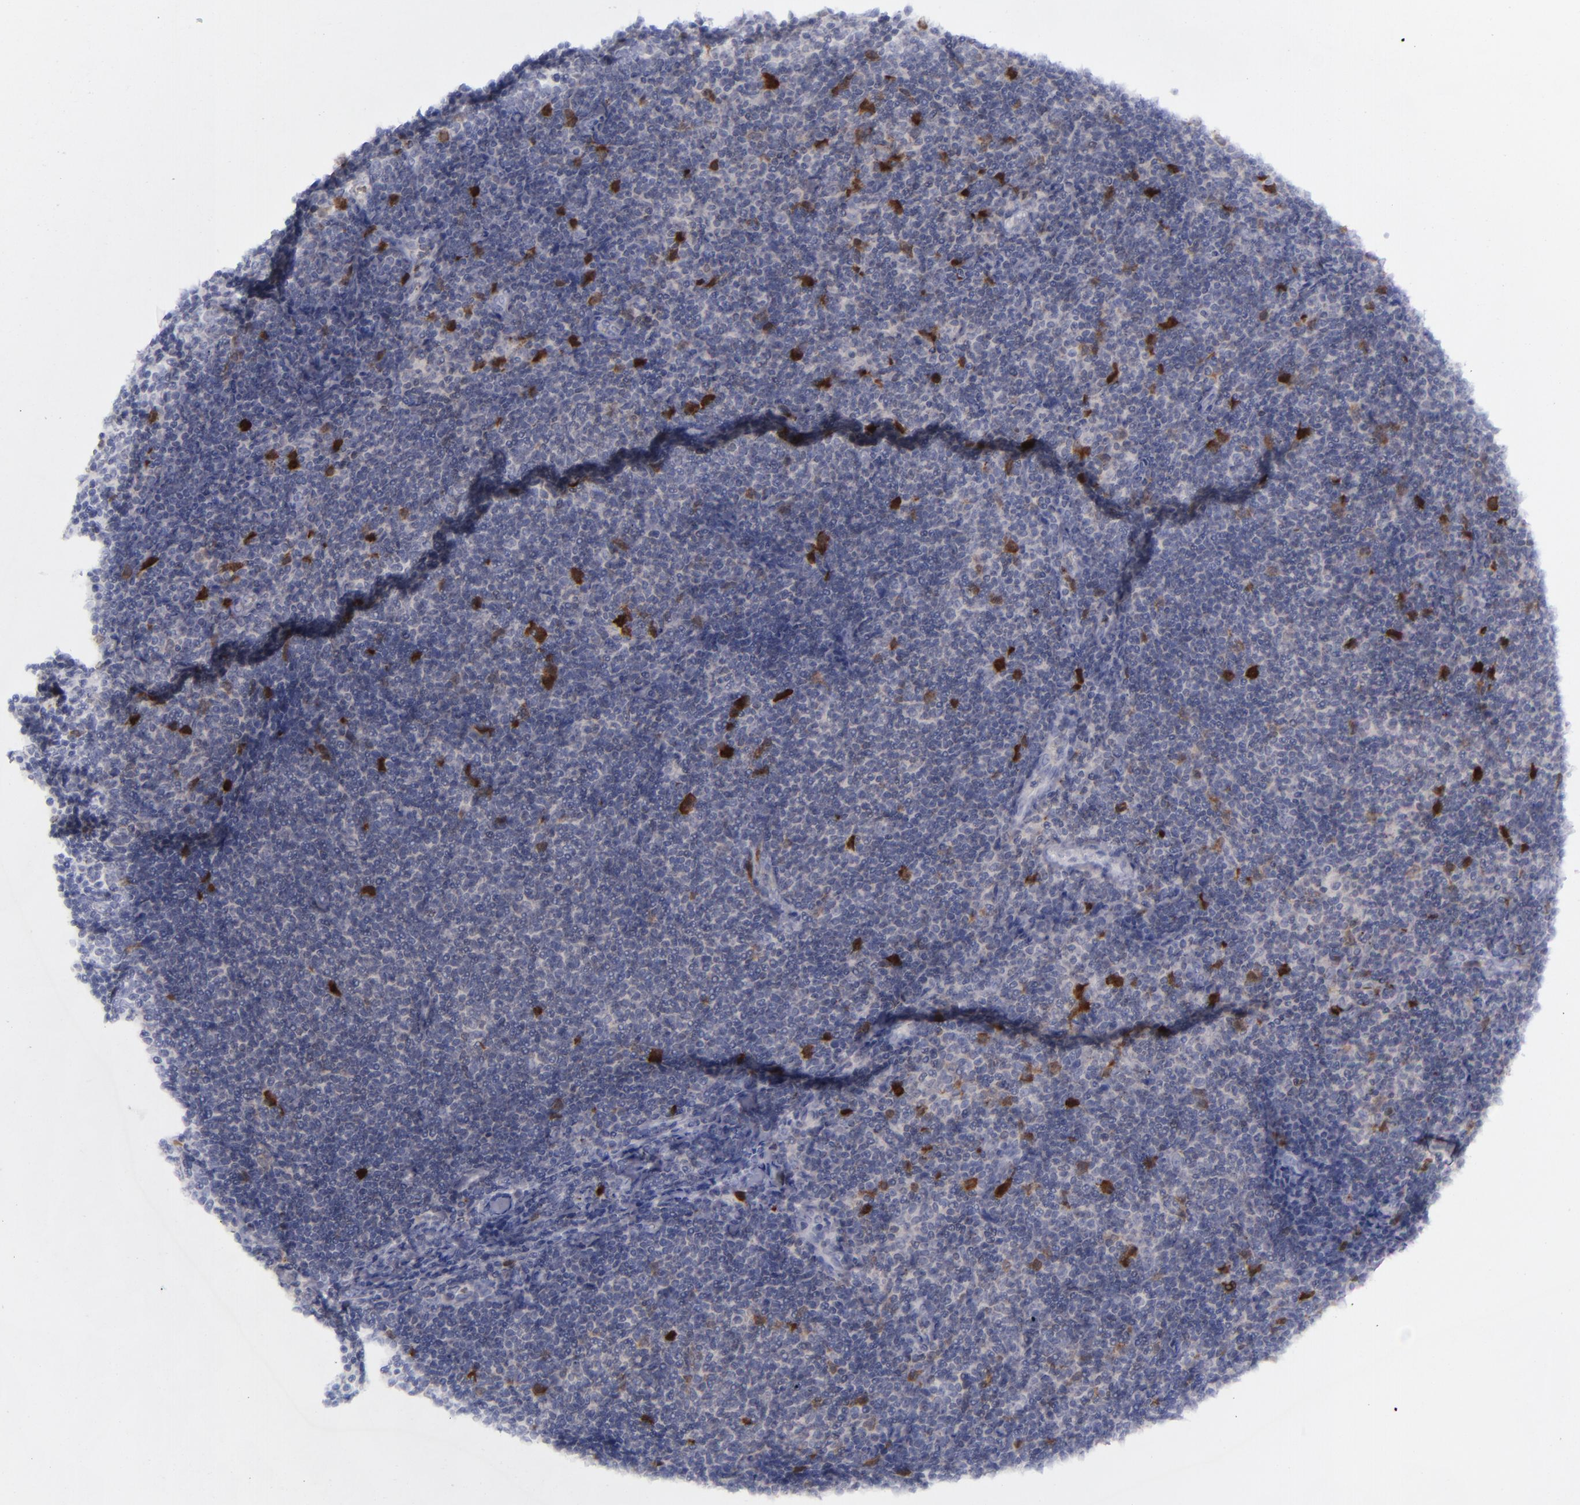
{"staining": {"intensity": "strong", "quantity": "<25%", "location": "cytoplasmic/membranous,nuclear"}, "tissue": "lymphoma", "cell_type": "Tumor cells", "image_type": "cancer", "snomed": [{"axis": "morphology", "description": "Malignant lymphoma, non-Hodgkin's type, Low grade"}, {"axis": "topography", "description": "Lymph node"}], "caption": "Immunohistochemical staining of lymphoma exhibits medium levels of strong cytoplasmic/membranous and nuclear positivity in about <25% of tumor cells. The staining was performed using DAB (3,3'-diaminobenzidine) to visualize the protein expression in brown, while the nuclei were stained in blue with hematoxylin (Magnification: 20x).", "gene": "AURKA", "patient": {"sex": "male", "age": 49}}